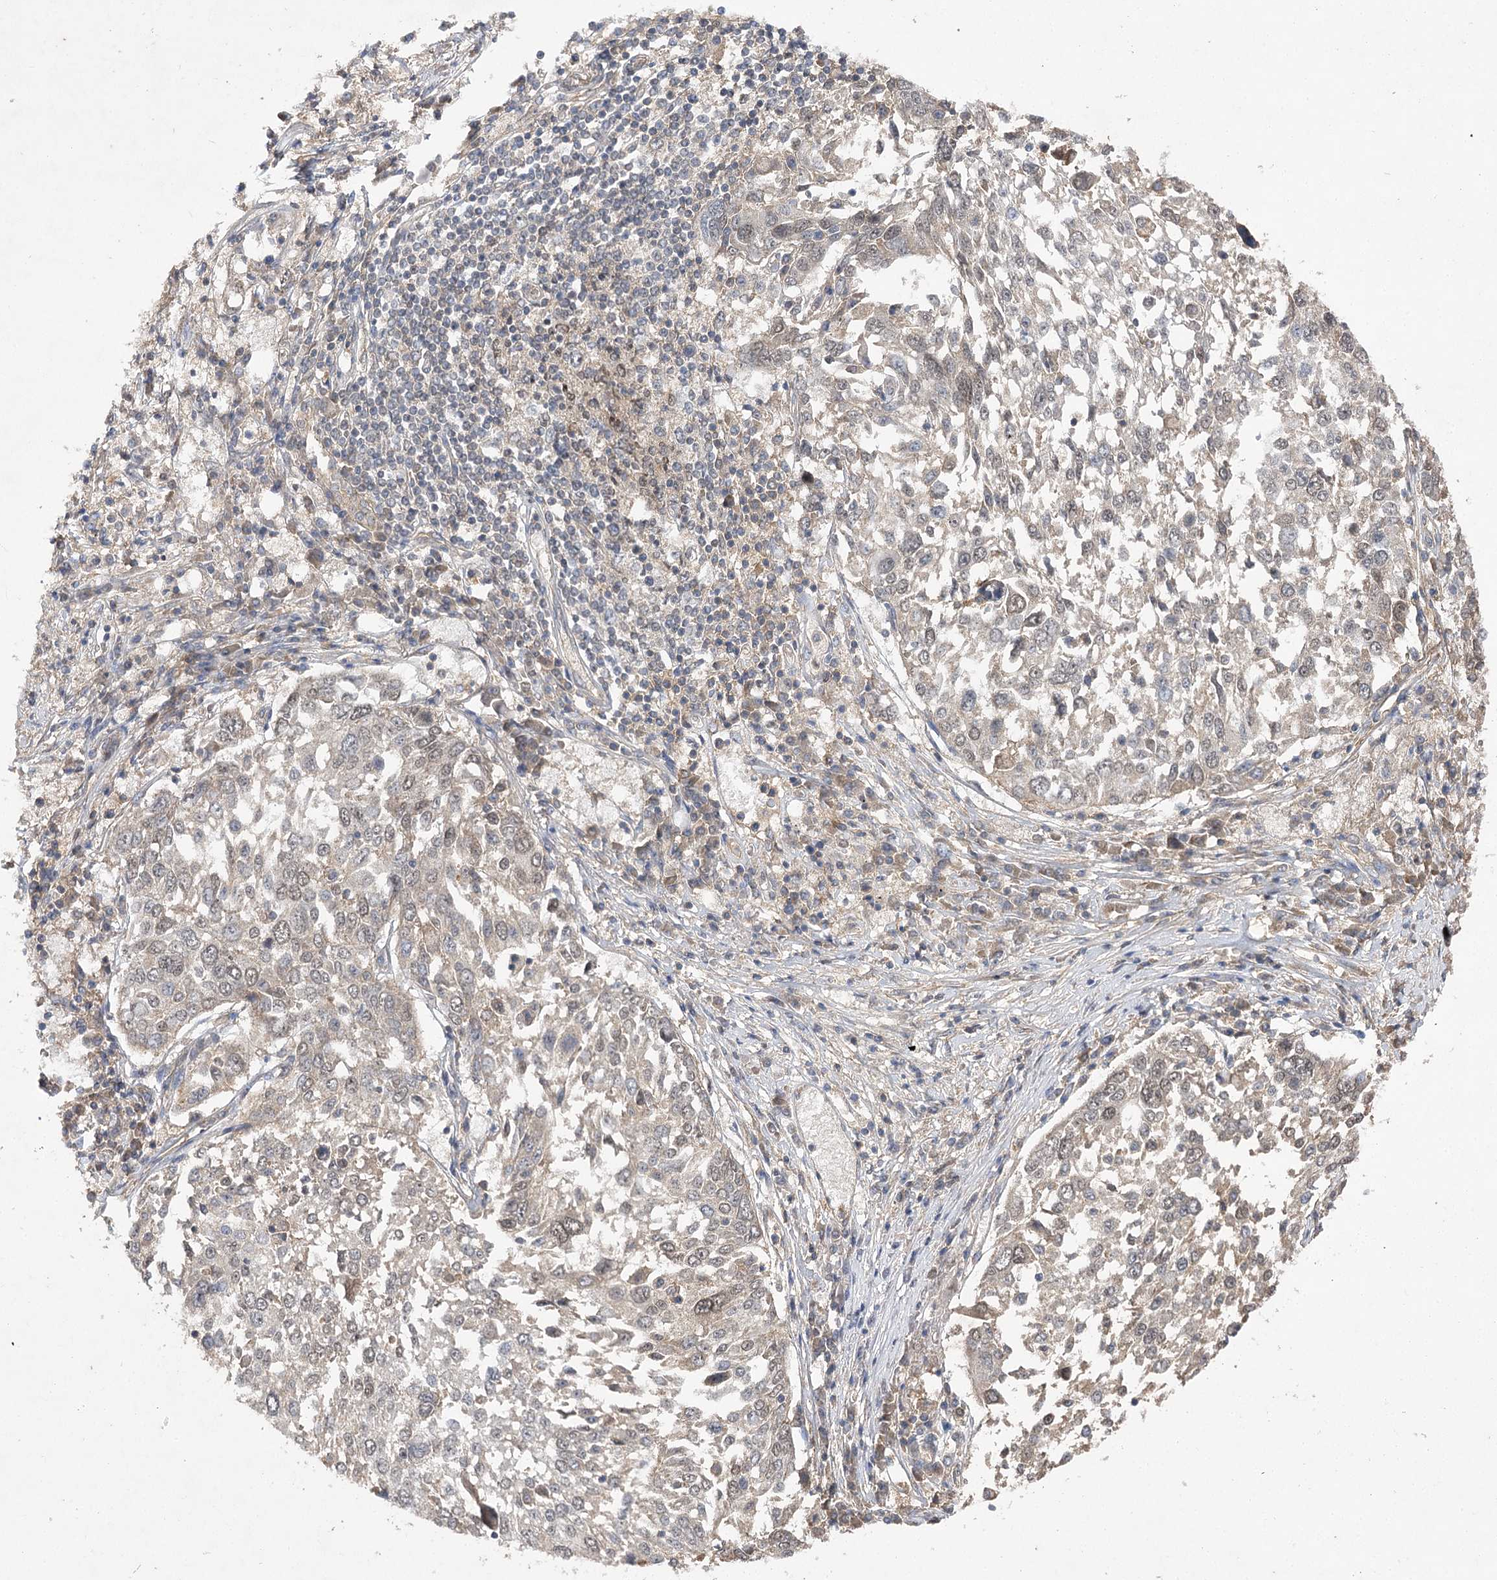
{"staining": {"intensity": "moderate", "quantity": "<25%", "location": "cytoplasmic/membranous,nuclear"}, "tissue": "lung cancer", "cell_type": "Tumor cells", "image_type": "cancer", "snomed": [{"axis": "morphology", "description": "Squamous cell carcinoma, NOS"}, {"axis": "topography", "description": "Lung"}], "caption": "Immunohistochemical staining of human squamous cell carcinoma (lung) displays low levels of moderate cytoplasmic/membranous and nuclear protein staining in about <25% of tumor cells.", "gene": "BCR", "patient": {"sex": "male", "age": 65}}